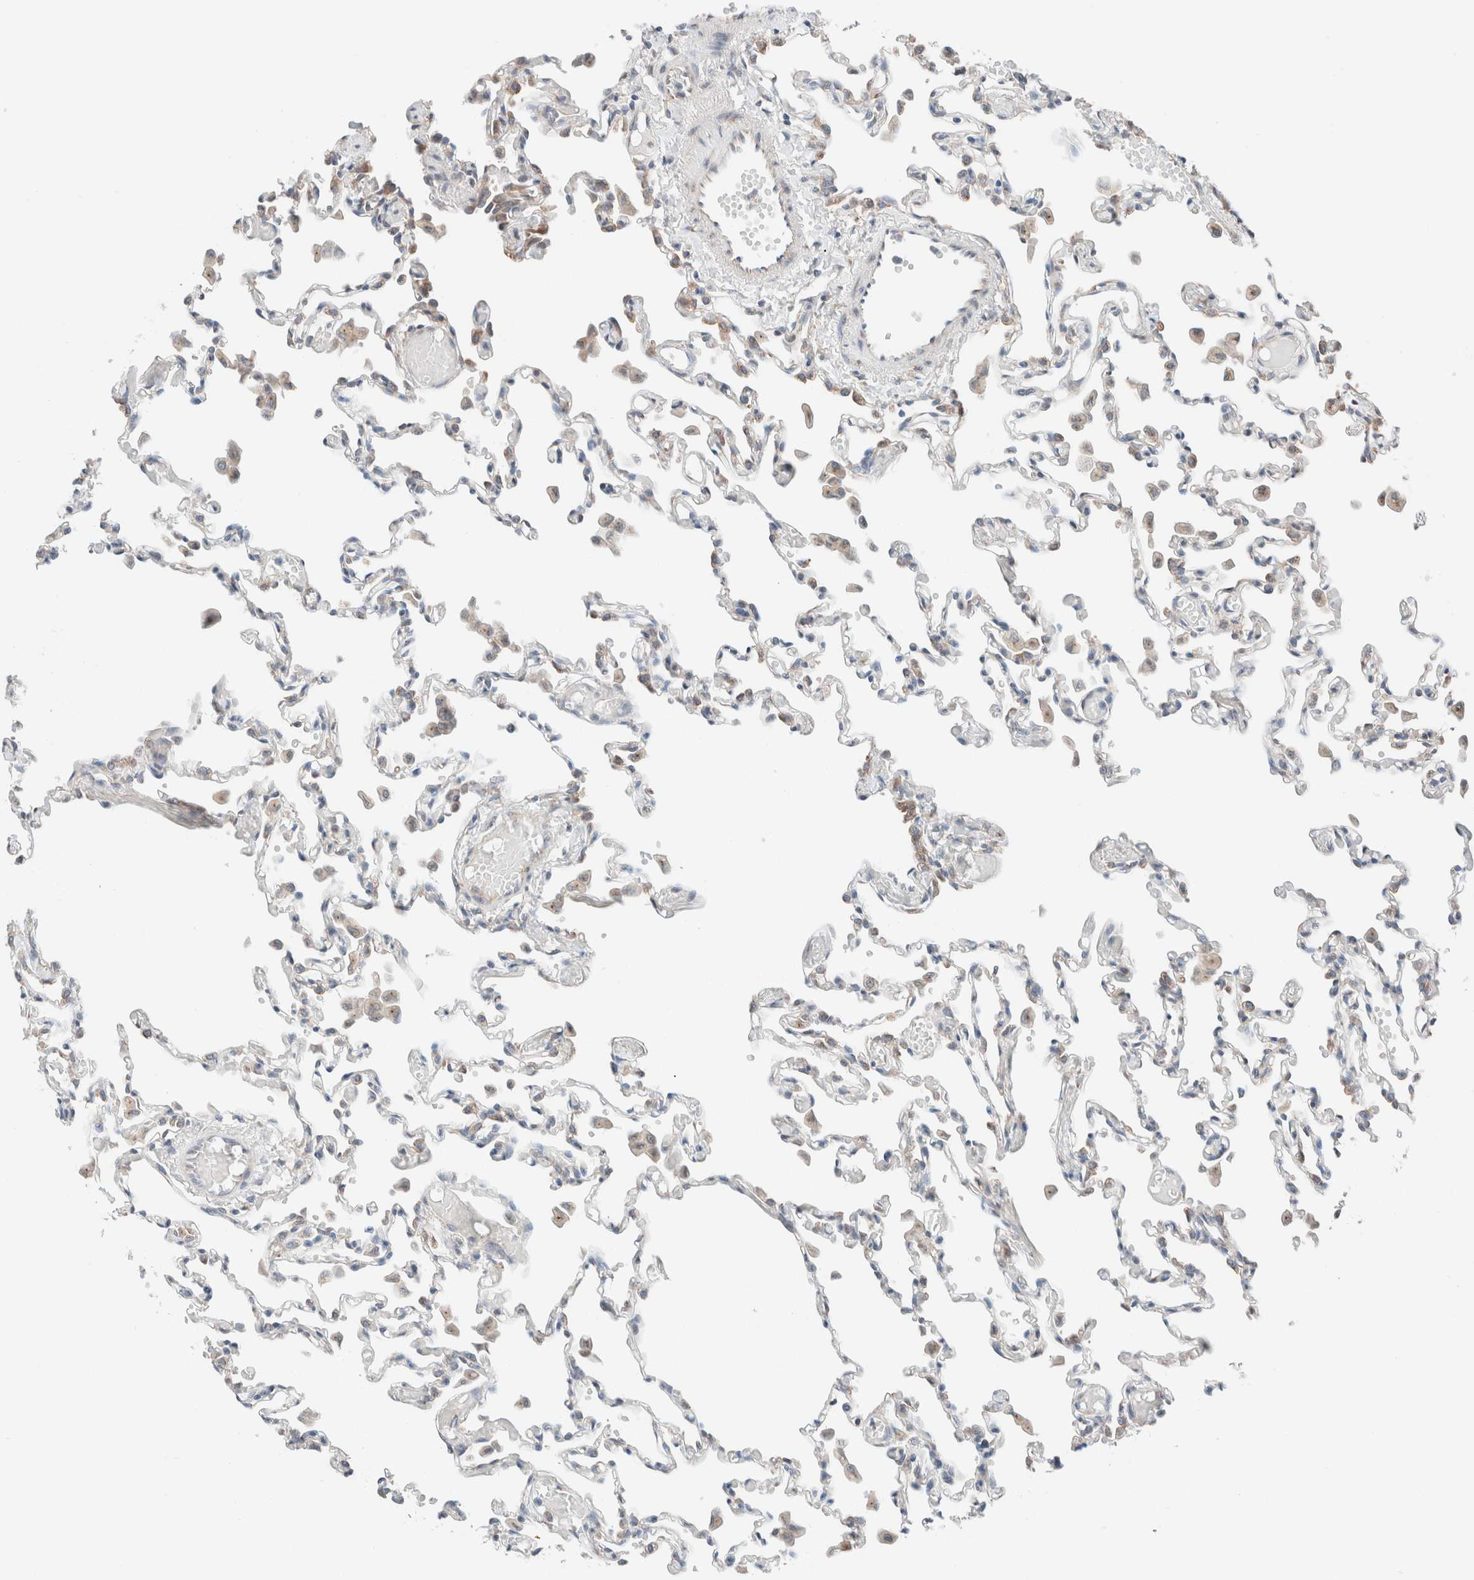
{"staining": {"intensity": "moderate", "quantity": "<25%", "location": "cytoplasmic/membranous"}, "tissue": "lung", "cell_type": "Alveolar cells", "image_type": "normal", "snomed": [{"axis": "morphology", "description": "Normal tissue, NOS"}, {"axis": "topography", "description": "Bronchus"}, {"axis": "topography", "description": "Lung"}], "caption": "Brown immunohistochemical staining in unremarkable human lung reveals moderate cytoplasmic/membranous staining in about <25% of alveolar cells. Nuclei are stained in blue.", "gene": "CASC3", "patient": {"sex": "female", "age": 49}}